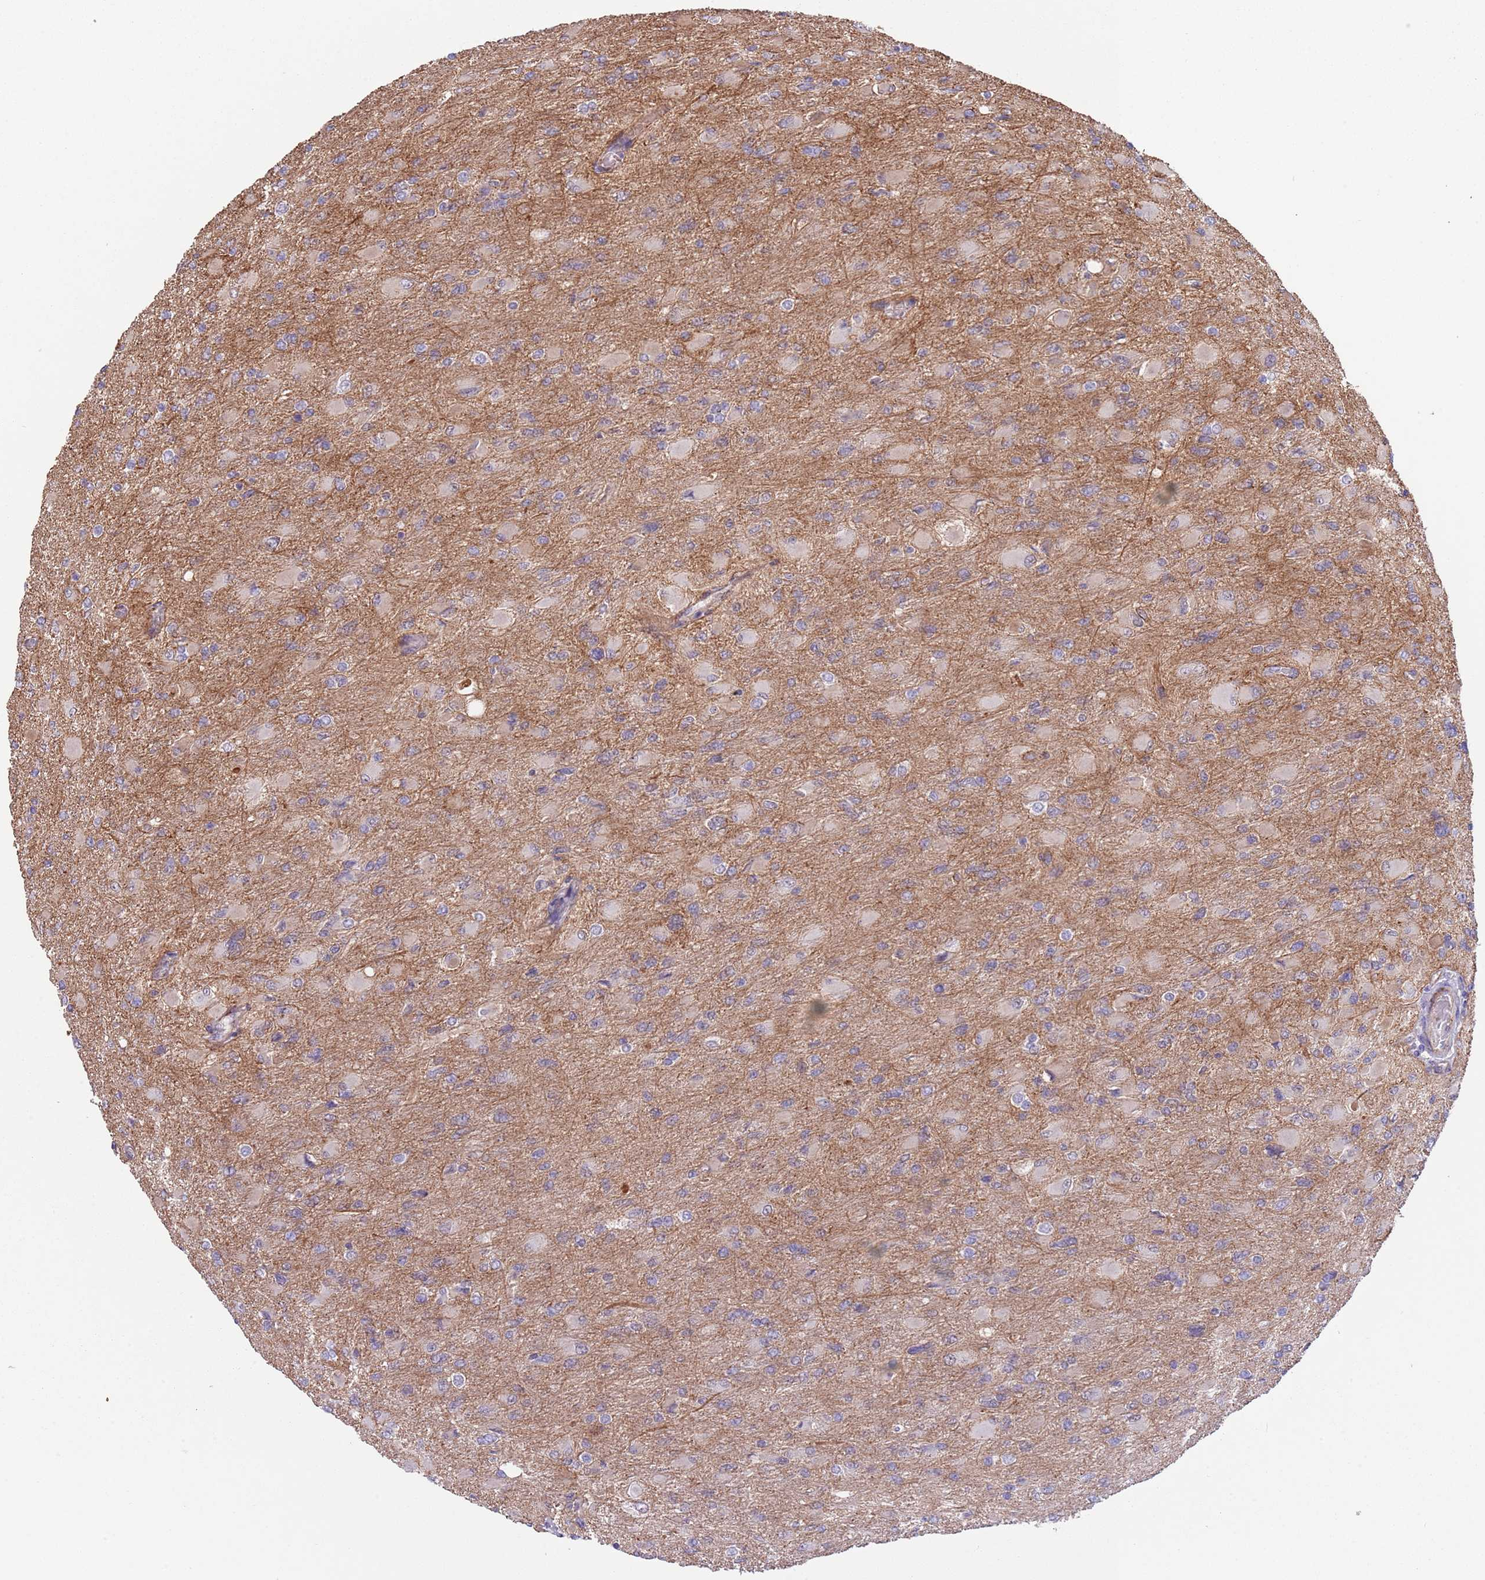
{"staining": {"intensity": "negative", "quantity": "none", "location": "none"}, "tissue": "glioma", "cell_type": "Tumor cells", "image_type": "cancer", "snomed": [{"axis": "morphology", "description": "Glioma, malignant, High grade"}, {"axis": "topography", "description": "Cerebral cortex"}], "caption": "Immunohistochemical staining of human glioma displays no significant positivity in tumor cells. Brightfield microscopy of immunohistochemistry stained with DAB (3,3'-diaminobenzidine) (brown) and hematoxylin (blue), captured at high magnification.", "gene": "CREBZF", "patient": {"sex": "female", "age": 36}}